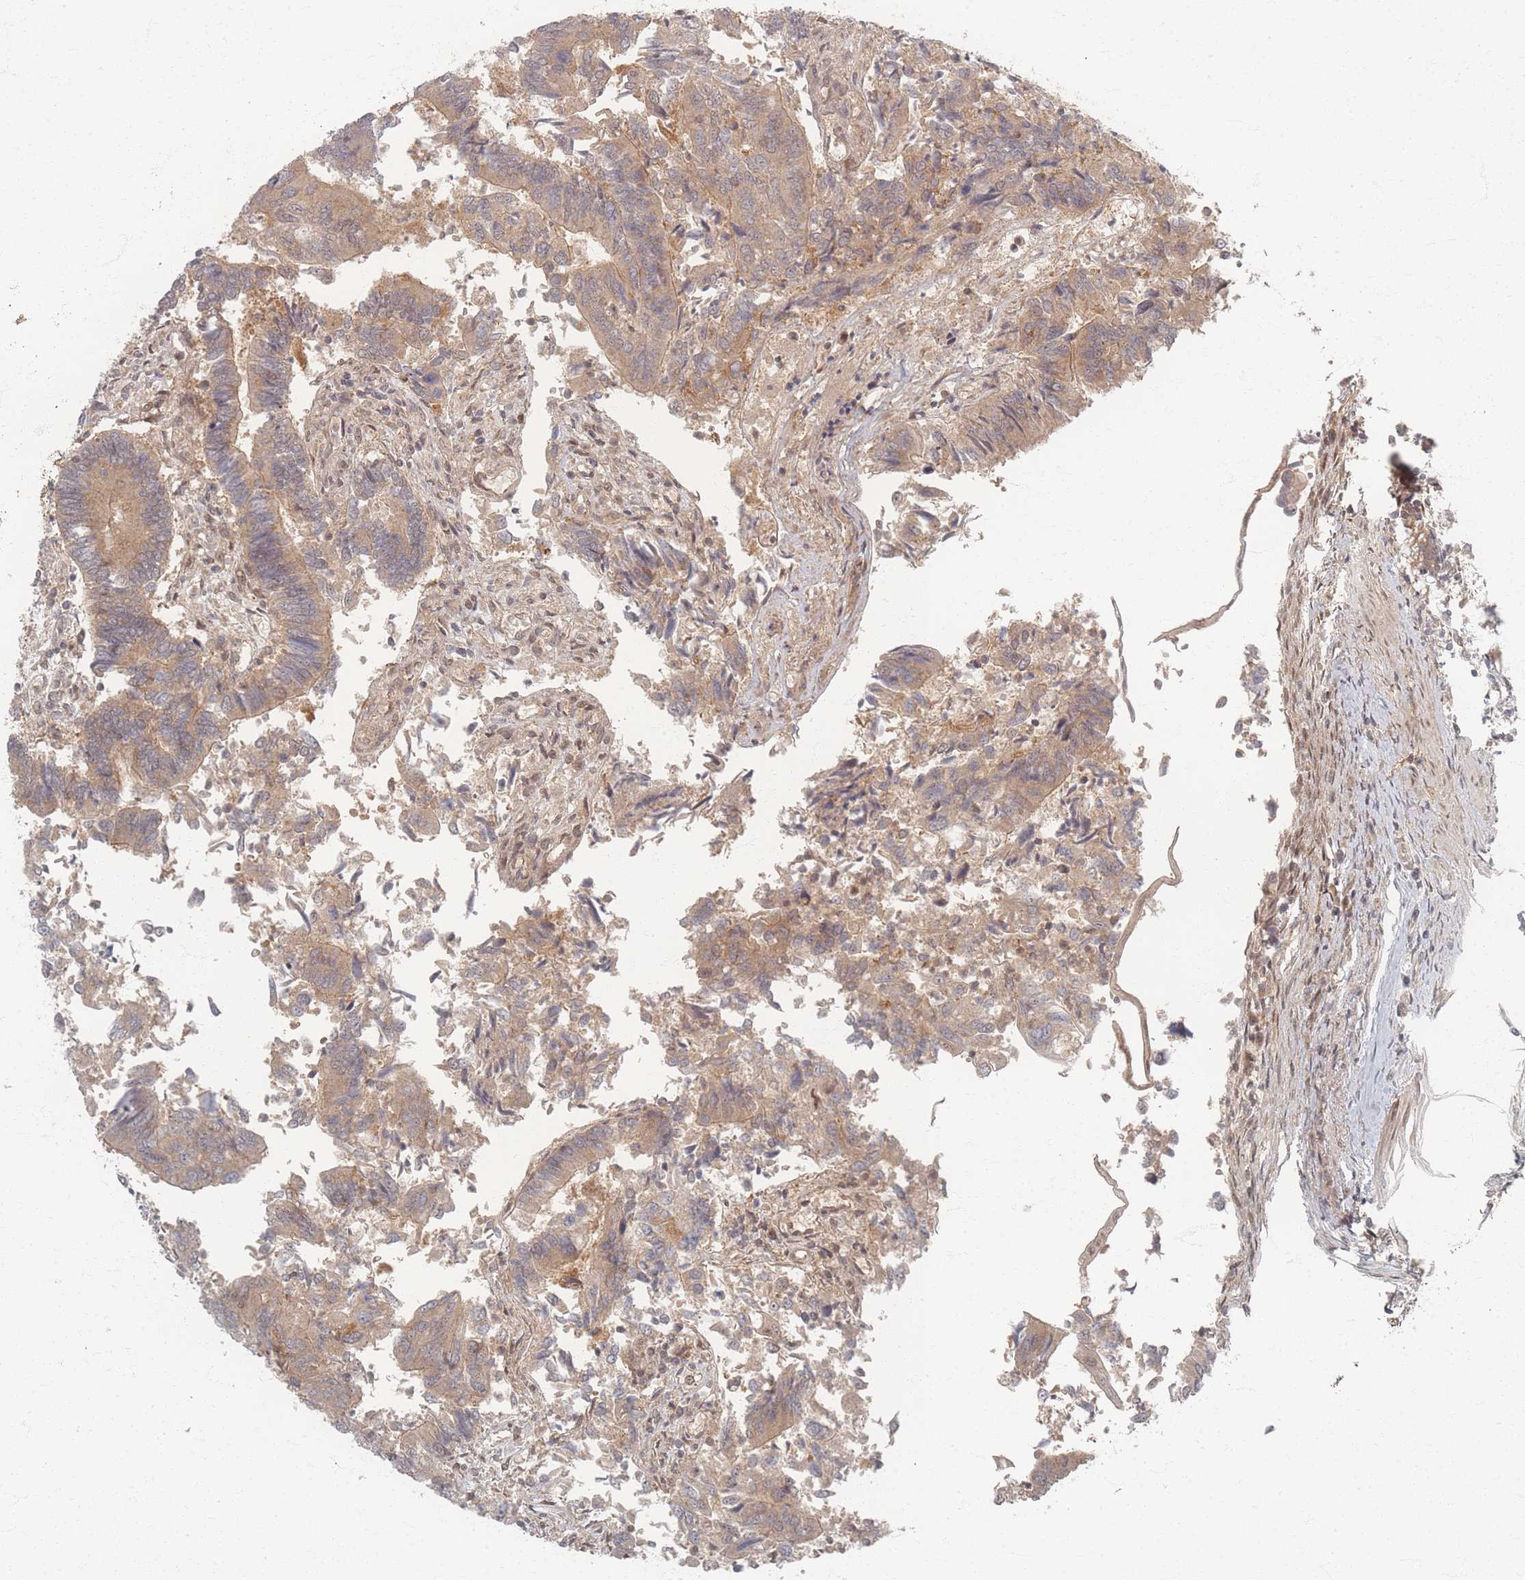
{"staining": {"intensity": "moderate", "quantity": "<25%", "location": "cytoplasmic/membranous,nuclear"}, "tissue": "colorectal cancer", "cell_type": "Tumor cells", "image_type": "cancer", "snomed": [{"axis": "morphology", "description": "Adenocarcinoma, NOS"}, {"axis": "topography", "description": "Colon"}], "caption": "IHC photomicrograph of neoplastic tissue: human colorectal cancer stained using immunohistochemistry (IHC) reveals low levels of moderate protein expression localized specifically in the cytoplasmic/membranous and nuclear of tumor cells, appearing as a cytoplasmic/membranous and nuclear brown color.", "gene": "PSMD9", "patient": {"sex": "female", "age": 67}}